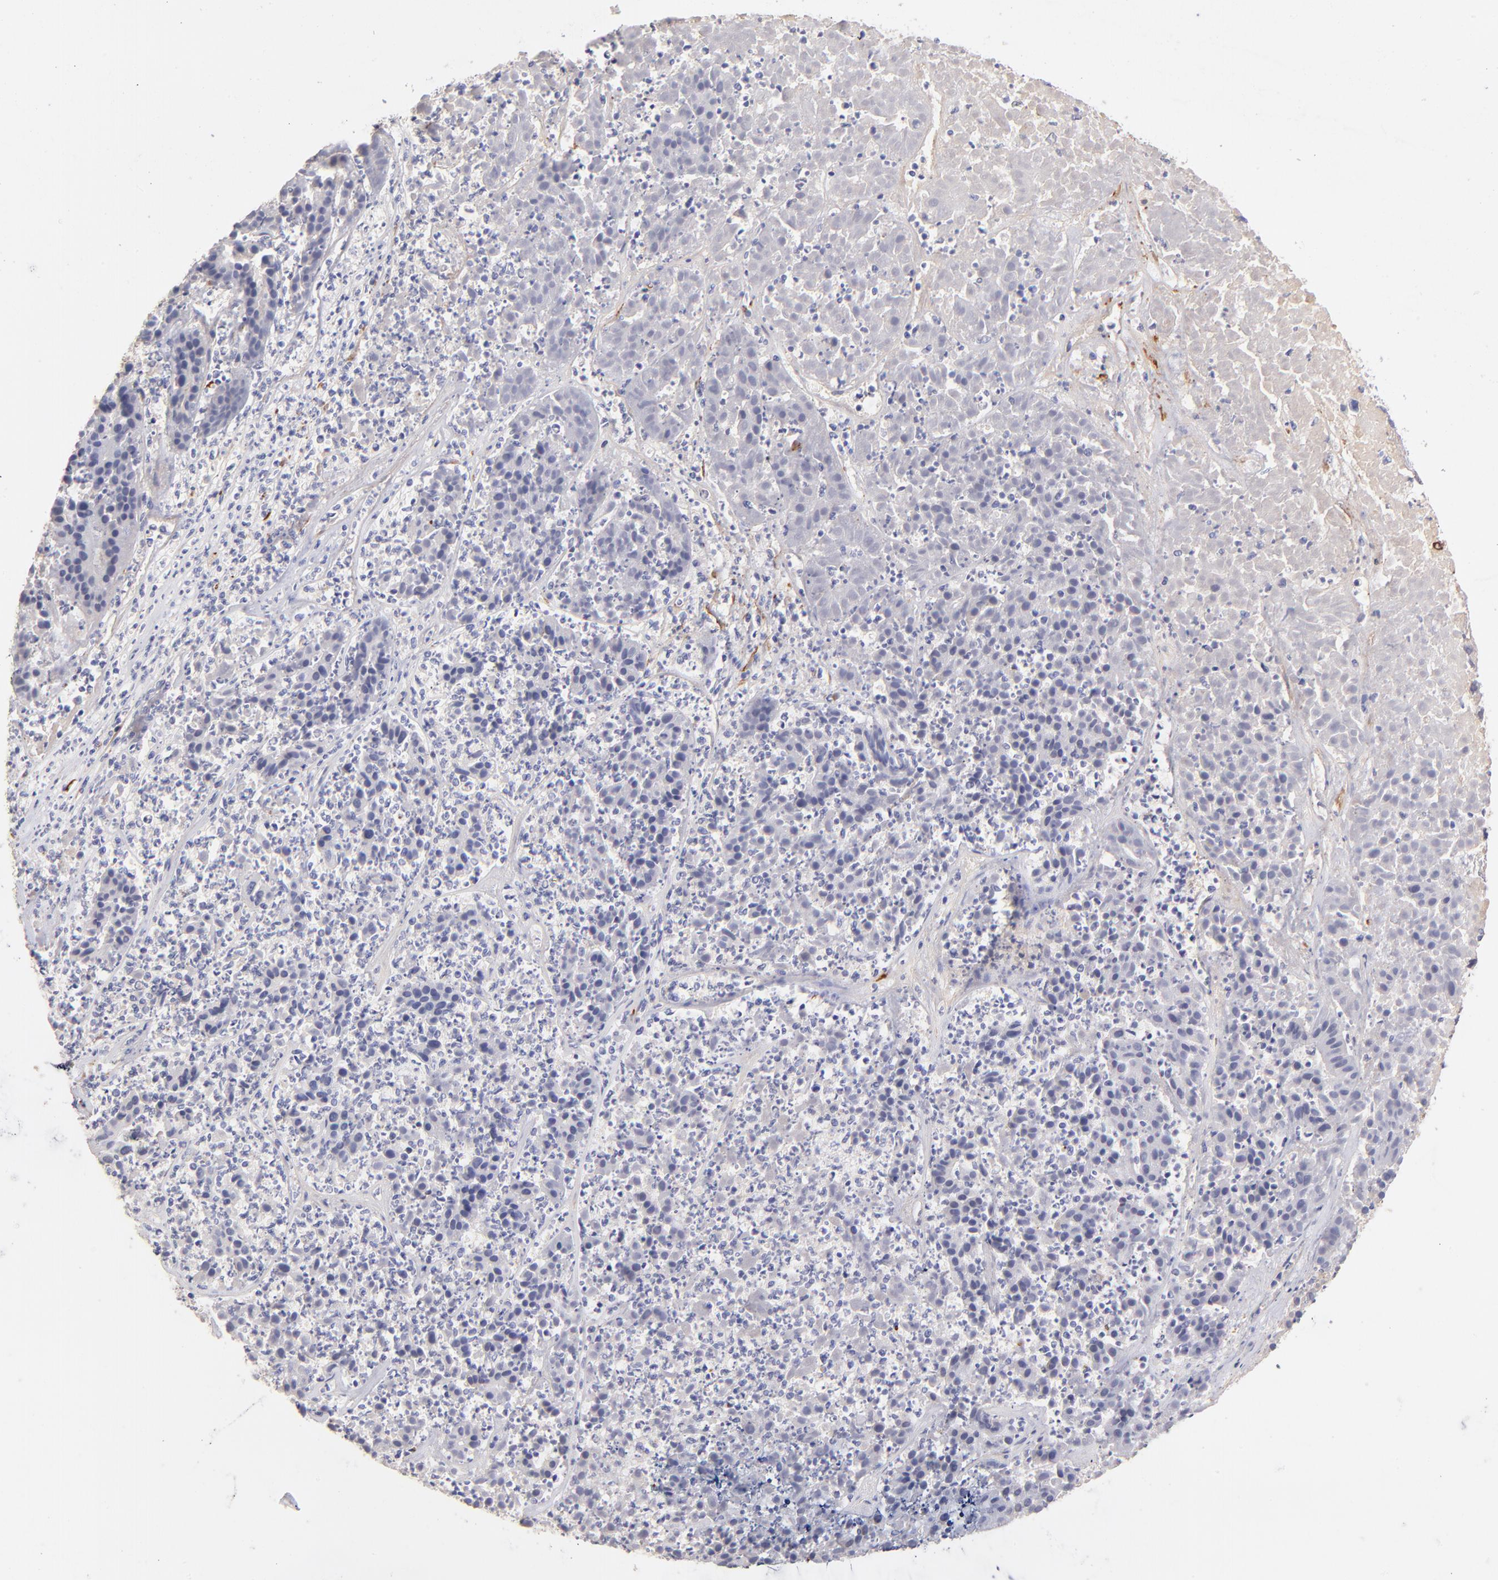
{"staining": {"intensity": "negative", "quantity": "none", "location": "none"}, "tissue": "pancreatic cancer", "cell_type": "Tumor cells", "image_type": "cancer", "snomed": [{"axis": "morphology", "description": "Adenocarcinoma, NOS"}, {"axis": "topography", "description": "Pancreas"}], "caption": "High magnification brightfield microscopy of adenocarcinoma (pancreatic) stained with DAB (brown) and counterstained with hematoxylin (blue): tumor cells show no significant expression.", "gene": "SPARC", "patient": {"sex": "male", "age": 50}}